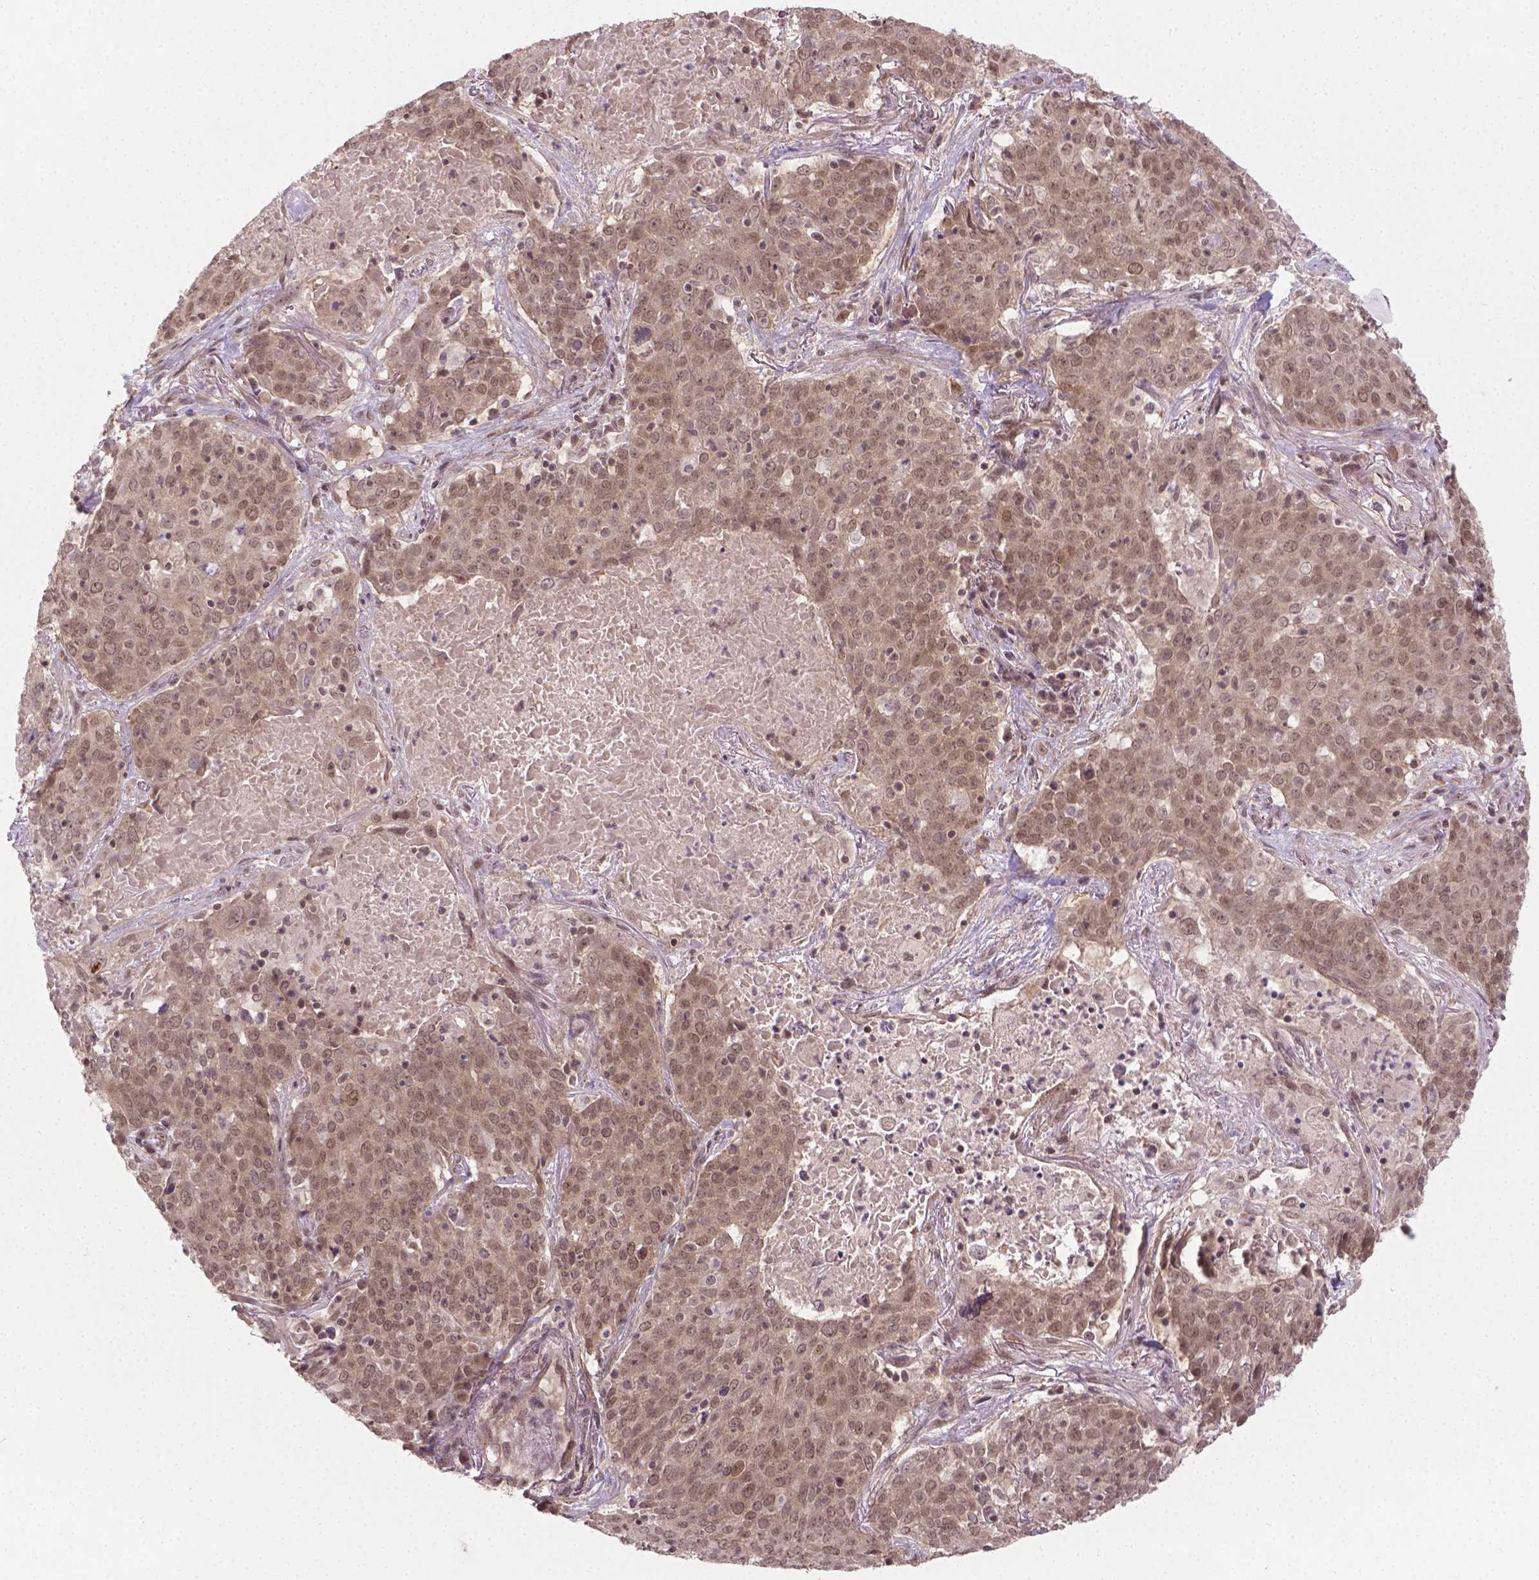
{"staining": {"intensity": "weak", "quantity": ">75%", "location": "nuclear"}, "tissue": "lung cancer", "cell_type": "Tumor cells", "image_type": "cancer", "snomed": [{"axis": "morphology", "description": "Squamous cell carcinoma, NOS"}, {"axis": "topography", "description": "Lung"}], "caption": "A brown stain labels weak nuclear positivity of a protein in lung squamous cell carcinoma tumor cells.", "gene": "ANKRD54", "patient": {"sex": "male", "age": 82}}